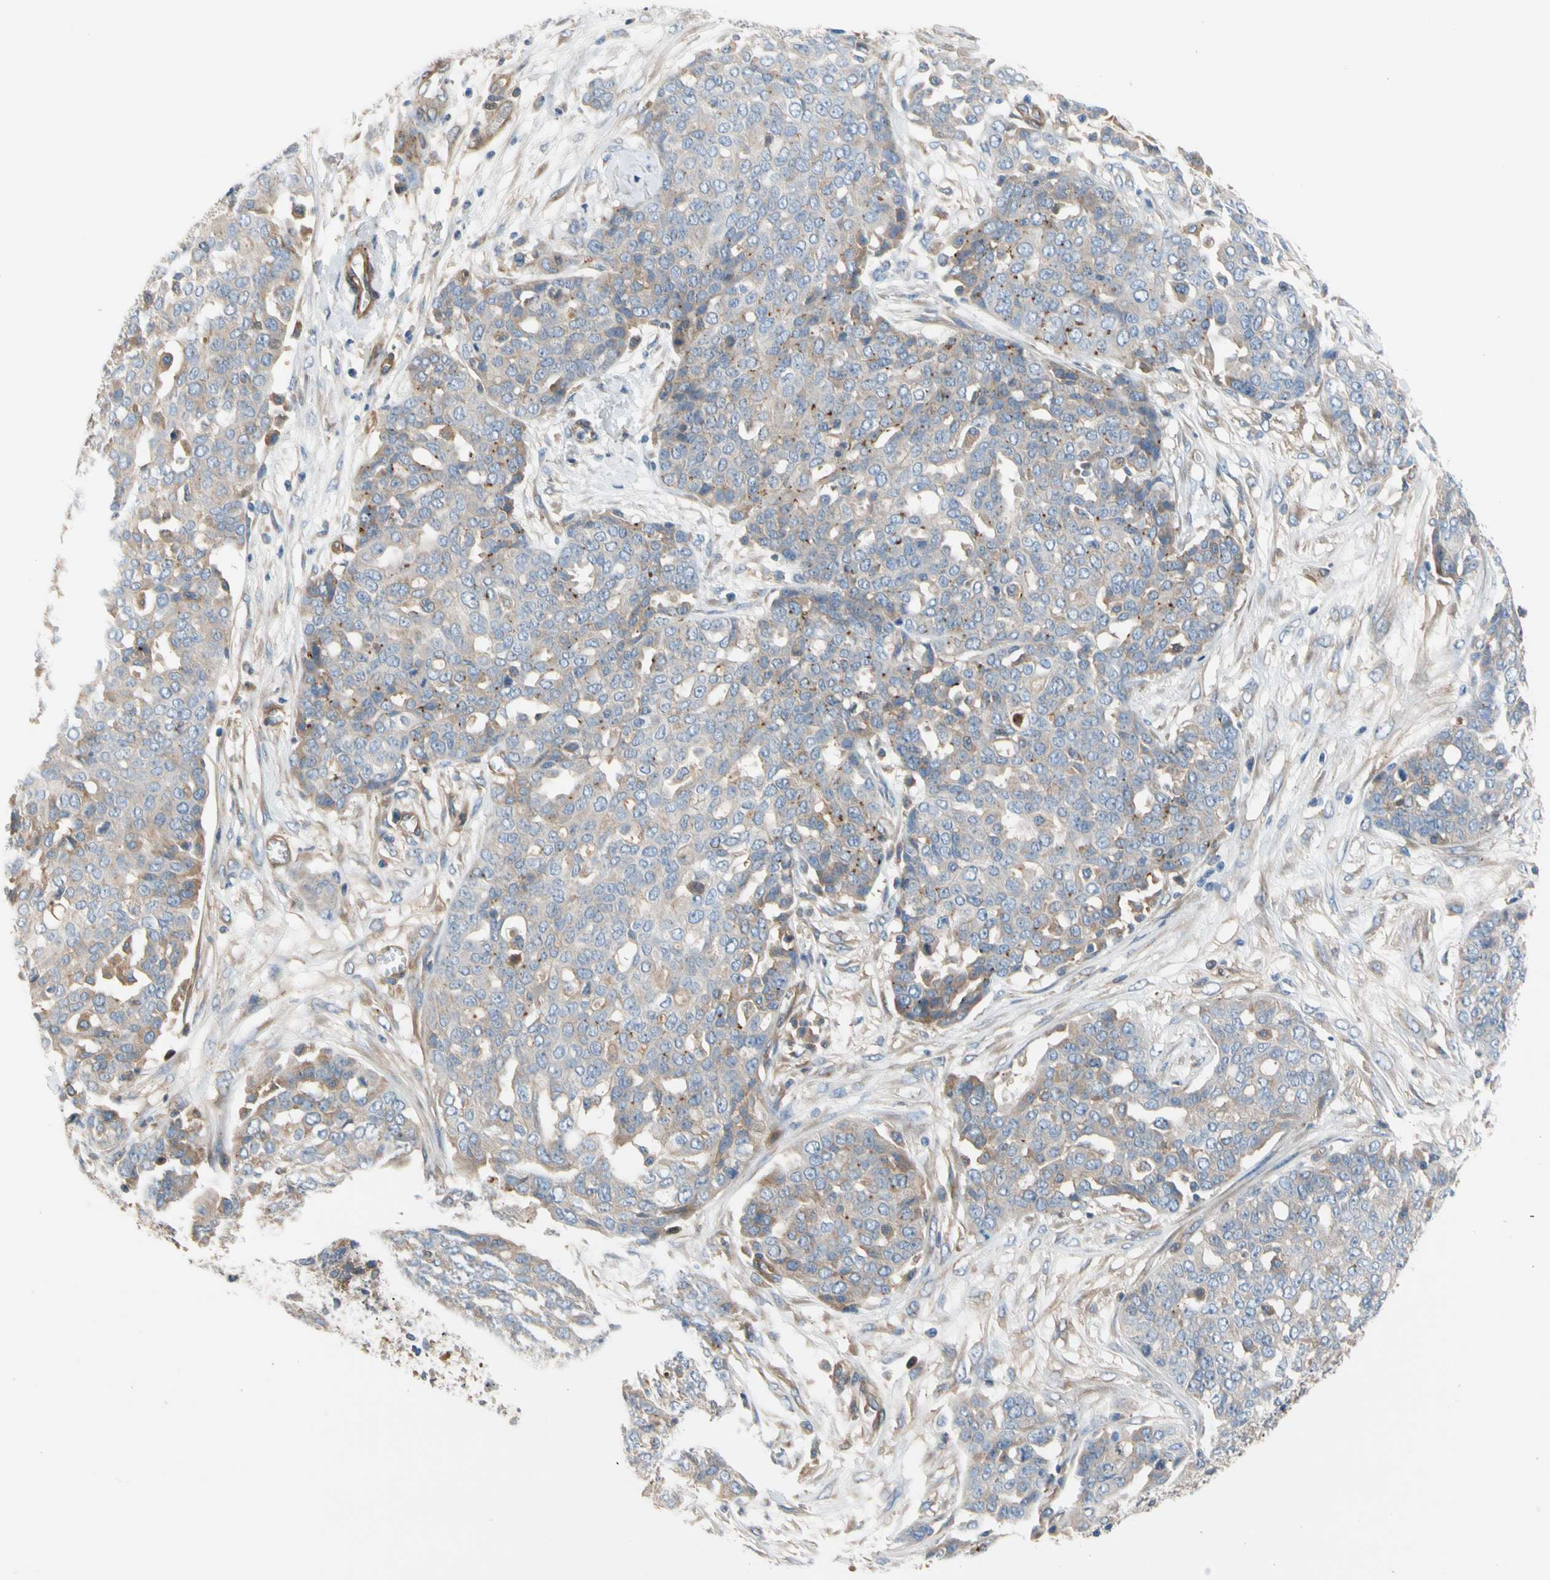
{"staining": {"intensity": "weak", "quantity": "<25%", "location": "cytoplasmic/membranous"}, "tissue": "ovarian cancer", "cell_type": "Tumor cells", "image_type": "cancer", "snomed": [{"axis": "morphology", "description": "Cystadenocarcinoma, serous, NOS"}, {"axis": "topography", "description": "Soft tissue"}, {"axis": "topography", "description": "Ovary"}], "caption": "Immunohistochemical staining of human serous cystadenocarcinoma (ovarian) demonstrates no significant expression in tumor cells.", "gene": "ENTREP3", "patient": {"sex": "female", "age": 57}}